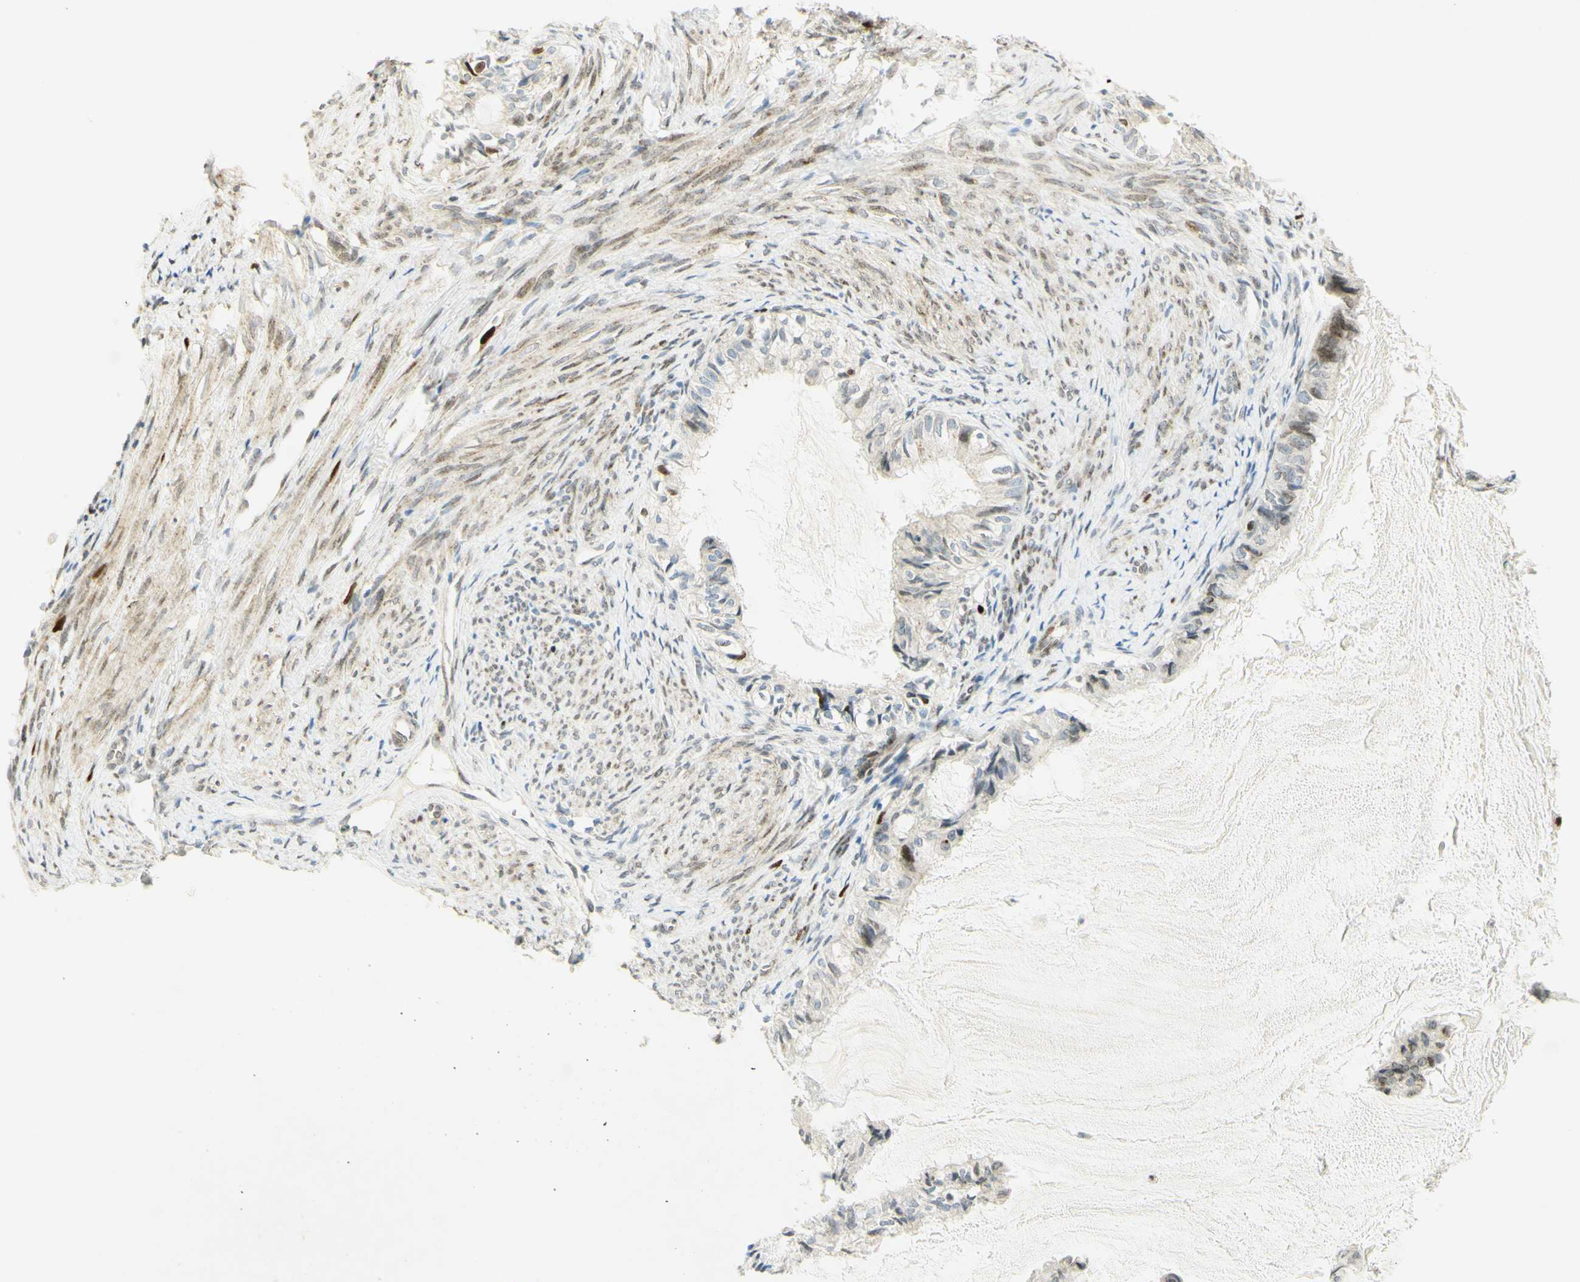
{"staining": {"intensity": "moderate", "quantity": "<25%", "location": "nuclear"}, "tissue": "cervical cancer", "cell_type": "Tumor cells", "image_type": "cancer", "snomed": [{"axis": "morphology", "description": "Normal tissue, NOS"}, {"axis": "morphology", "description": "Adenocarcinoma, NOS"}, {"axis": "topography", "description": "Cervix"}, {"axis": "topography", "description": "Endometrium"}], "caption": "Approximately <25% of tumor cells in cervical cancer reveal moderate nuclear protein staining as visualized by brown immunohistochemical staining.", "gene": "E2F1", "patient": {"sex": "female", "age": 86}}